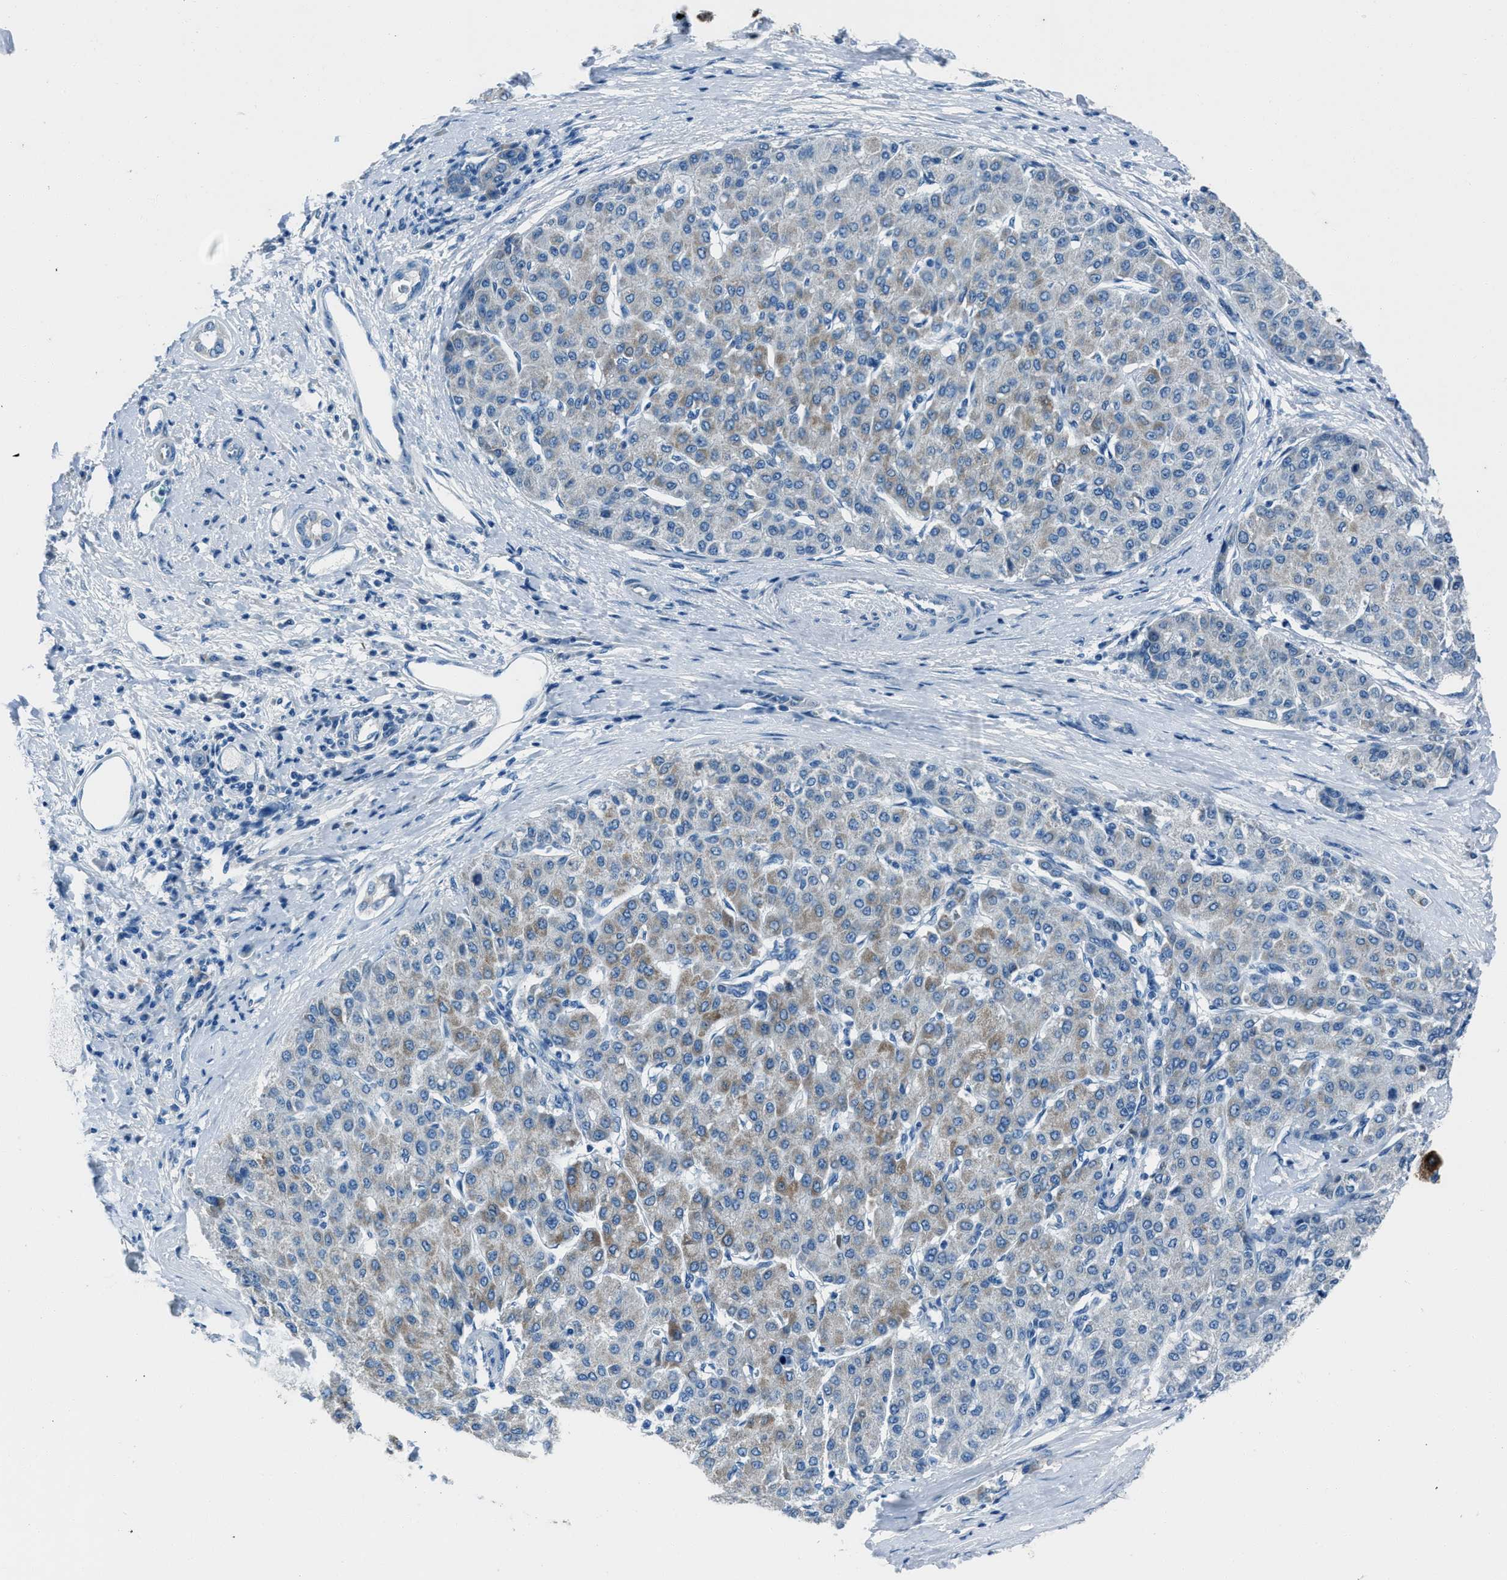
{"staining": {"intensity": "weak", "quantity": "<25%", "location": "cytoplasmic/membranous"}, "tissue": "liver cancer", "cell_type": "Tumor cells", "image_type": "cancer", "snomed": [{"axis": "morphology", "description": "Carcinoma, Hepatocellular, NOS"}, {"axis": "topography", "description": "Liver"}], "caption": "A high-resolution histopathology image shows immunohistochemistry staining of liver cancer, which displays no significant positivity in tumor cells.", "gene": "AMACR", "patient": {"sex": "male", "age": 65}}